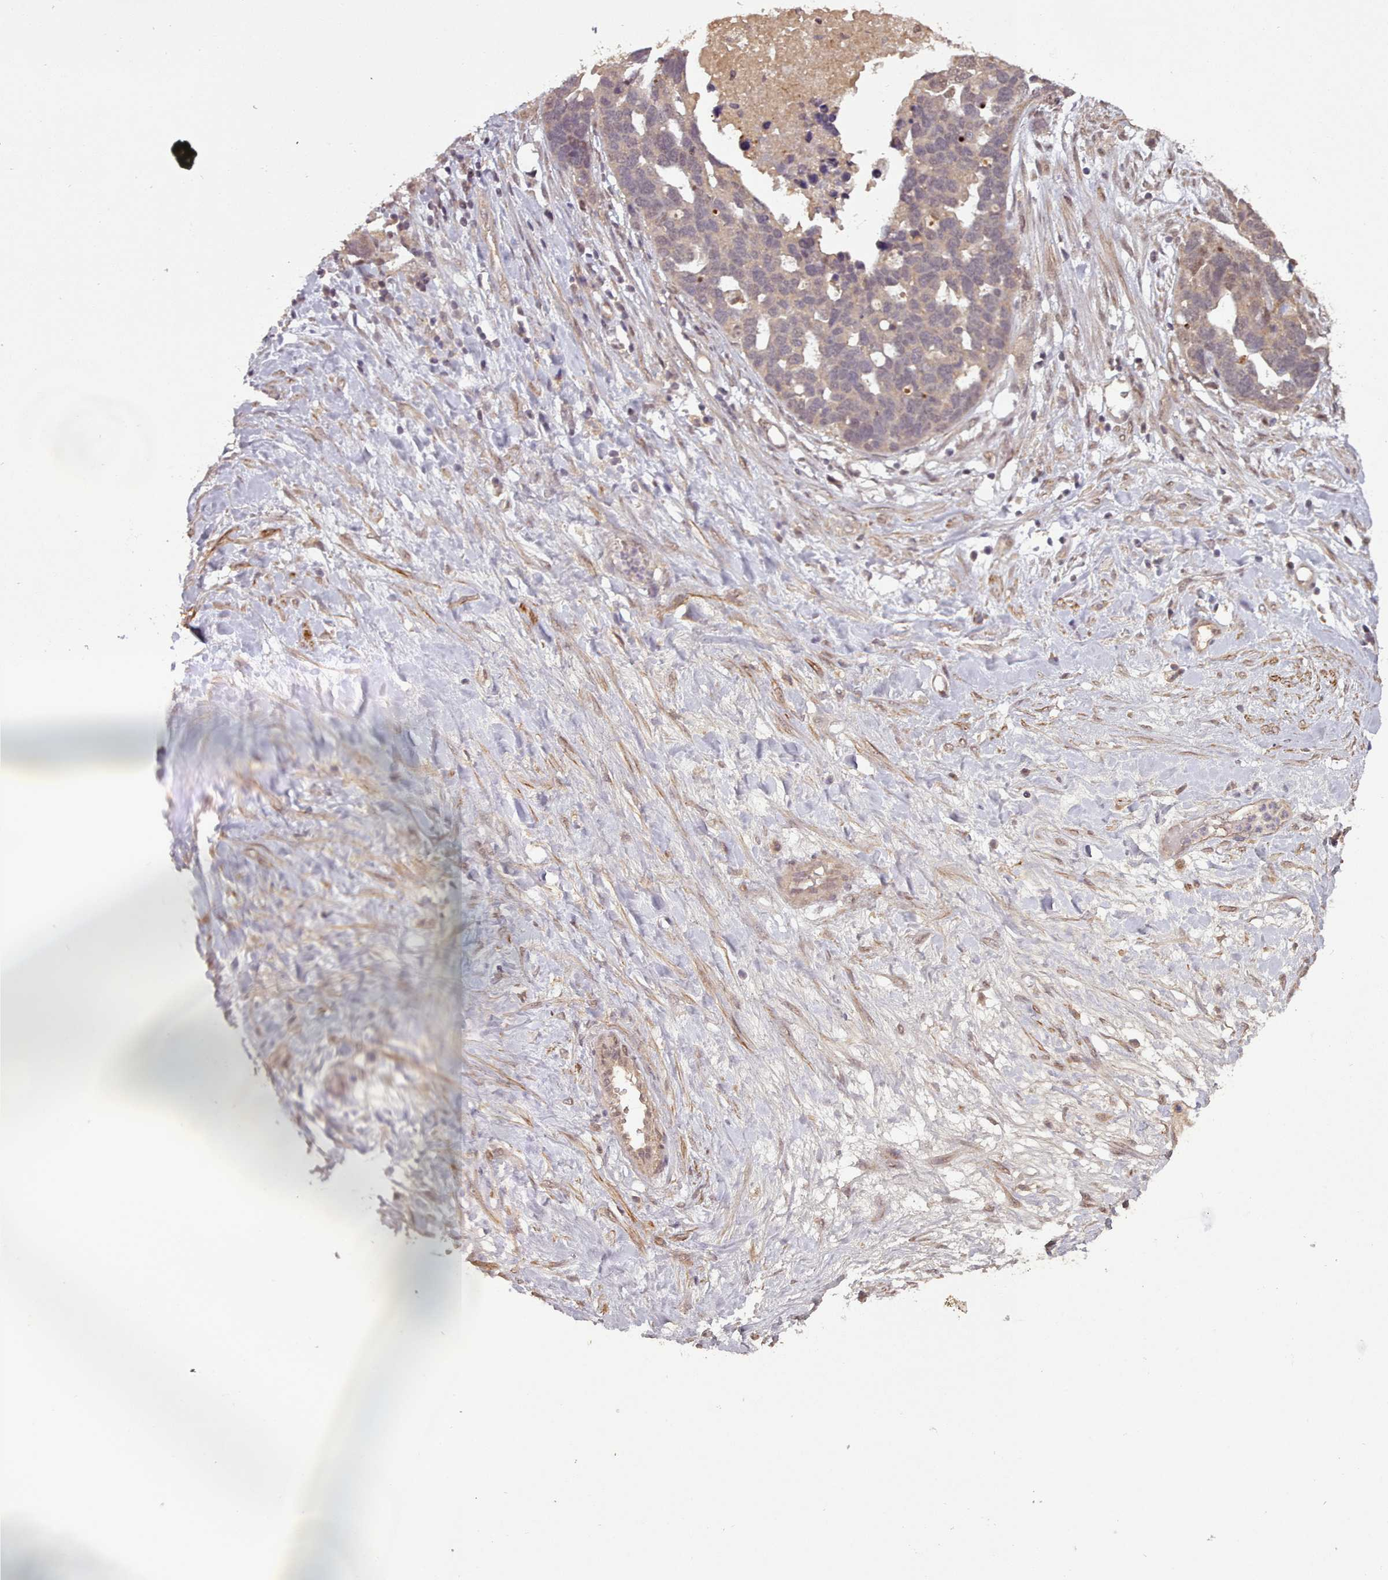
{"staining": {"intensity": "weak", "quantity": "25%-75%", "location": "cytoplasmic/membranous,nuclear"}, "tissue": "ovarian cancer", "cell_type": "Tumor cells", "image_type": "cancer", "snomed": [{"axis": "morphology", "description": "Cystadenocarcinoma, serous, NOS"}, {"axis": "topography", "description": "Ovary"}], "caption": "Ovarian cancer (serous cystadenocarcinoma) tissue reveals weak cytoplasmic/membranous and nuclear positivity in about 25%-75% of tumor cells, visualized by immunohistochemistry. (brown staining indicates protein expression, while blue staining denotes nuclei).", "gene": "CDC6", "patient": {"sex": "female", "age": 54}}